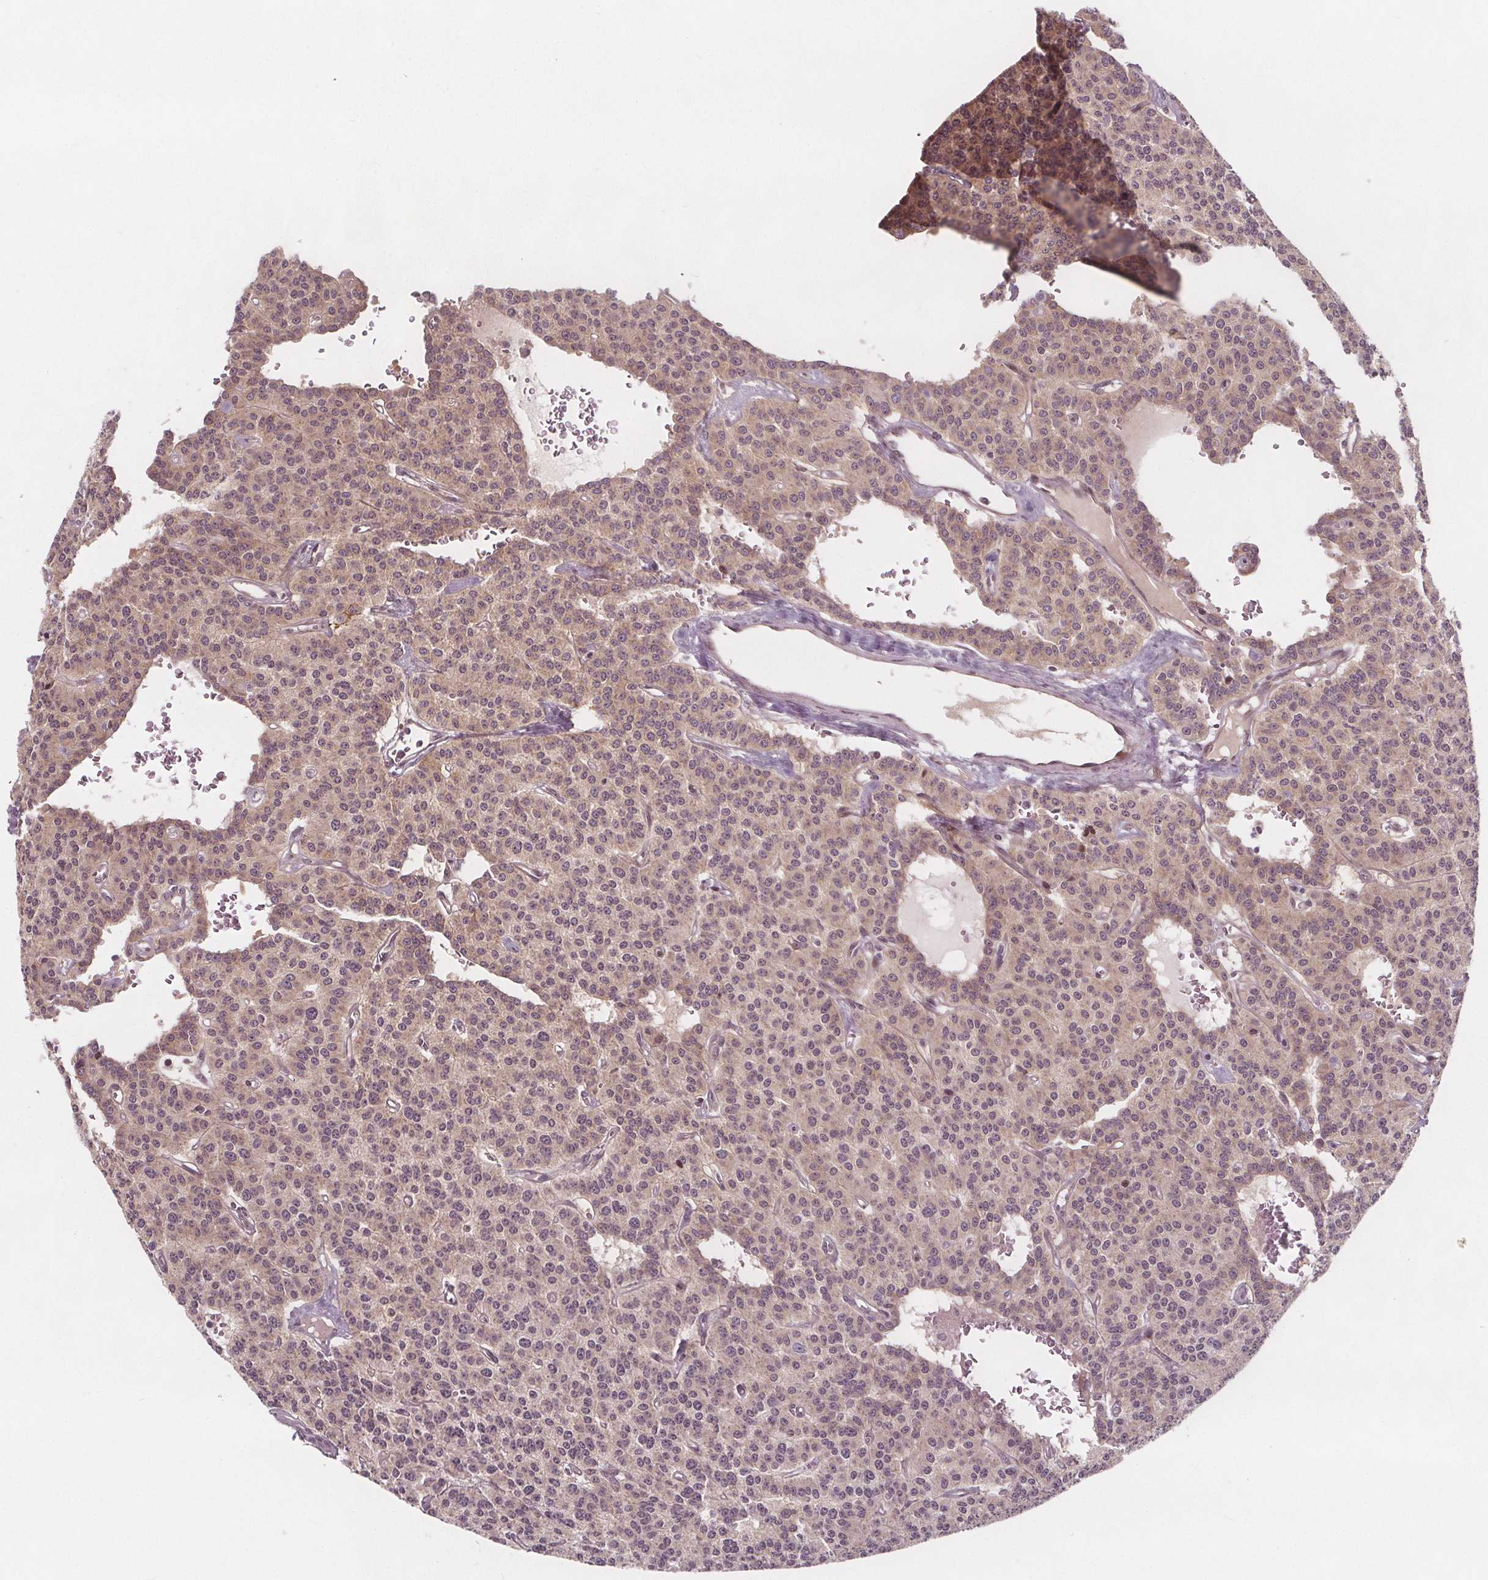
{"staining": {"intensity": "negative", "quantity": "none", "location": "none"}, "tissue": "carcinoid", "cell_type": "Tumor cells", "image_type": "cancer", "snomed": [{"axis": "morphology", "description": "Carcinoid, malignant, NOS"}, {"axis": "topography", "description": "Lung"}], "caption": "Immunohistochemical staining of human carcinoid displays no significant positivity in tumor cells.", "gene": "AKT1S1", "patient": {"sex": "female", "age": 71}}